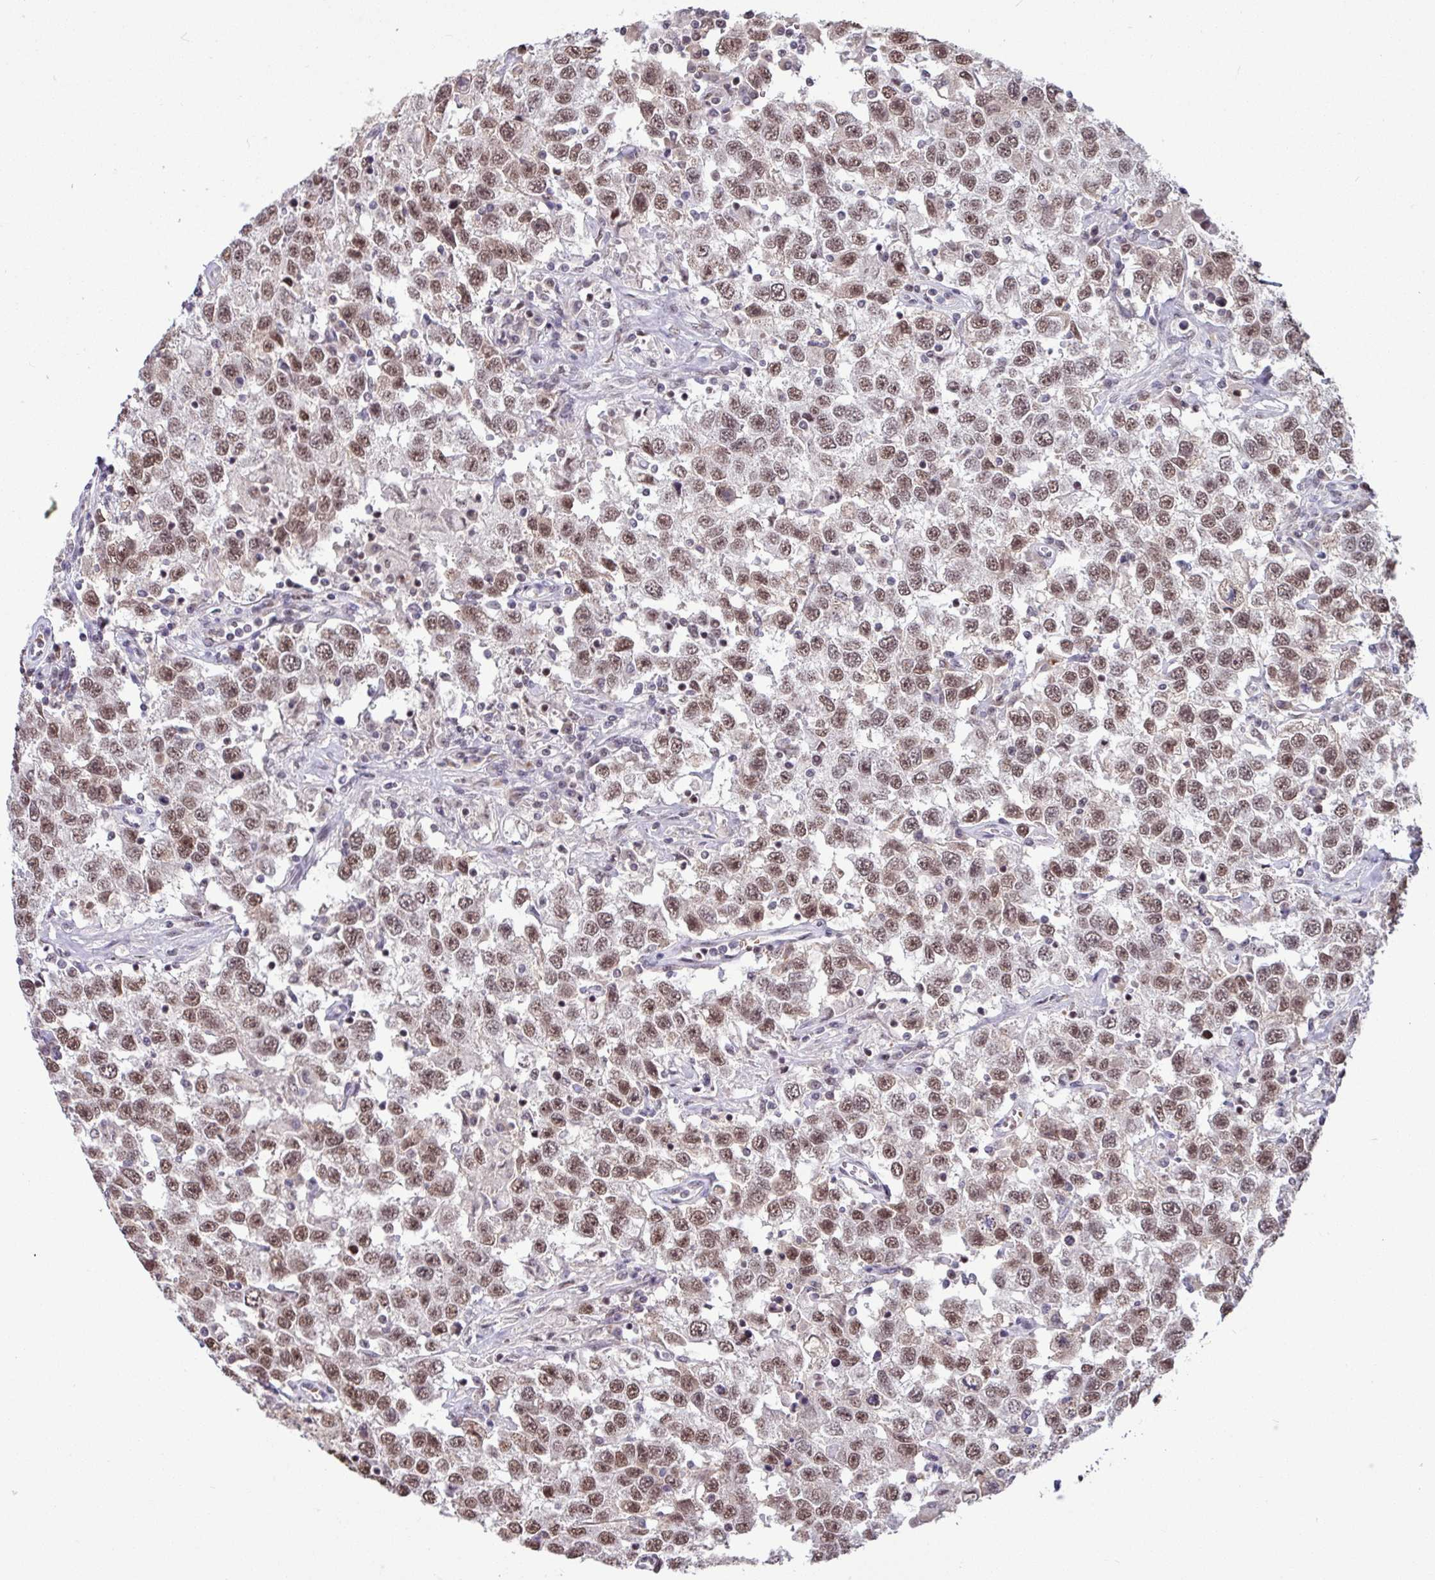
{"staining": {"intensity": "moderate", "quantity": ">75%", "location": "nuclear"}, "tissue": "testis cancer", "cell_type": "Tumor cells", "image_type": "cancer", "snomed": [{"axis": "morphology", "description": "Seminoma, NOS"}, {"axis": "topography", "description": "Testis"}], "caption": "Immunohistochemistry image of neoplastic tissue: testis cancer (seminoma) stained using immunohistochemistry (IHC) displays medium levels of moderate protein expression localized specifically in the nuclear of tumor cells, appearing as a nuclear brown color.", "gene": "TDG", "patient": {"sex": "male", "age": 41}}